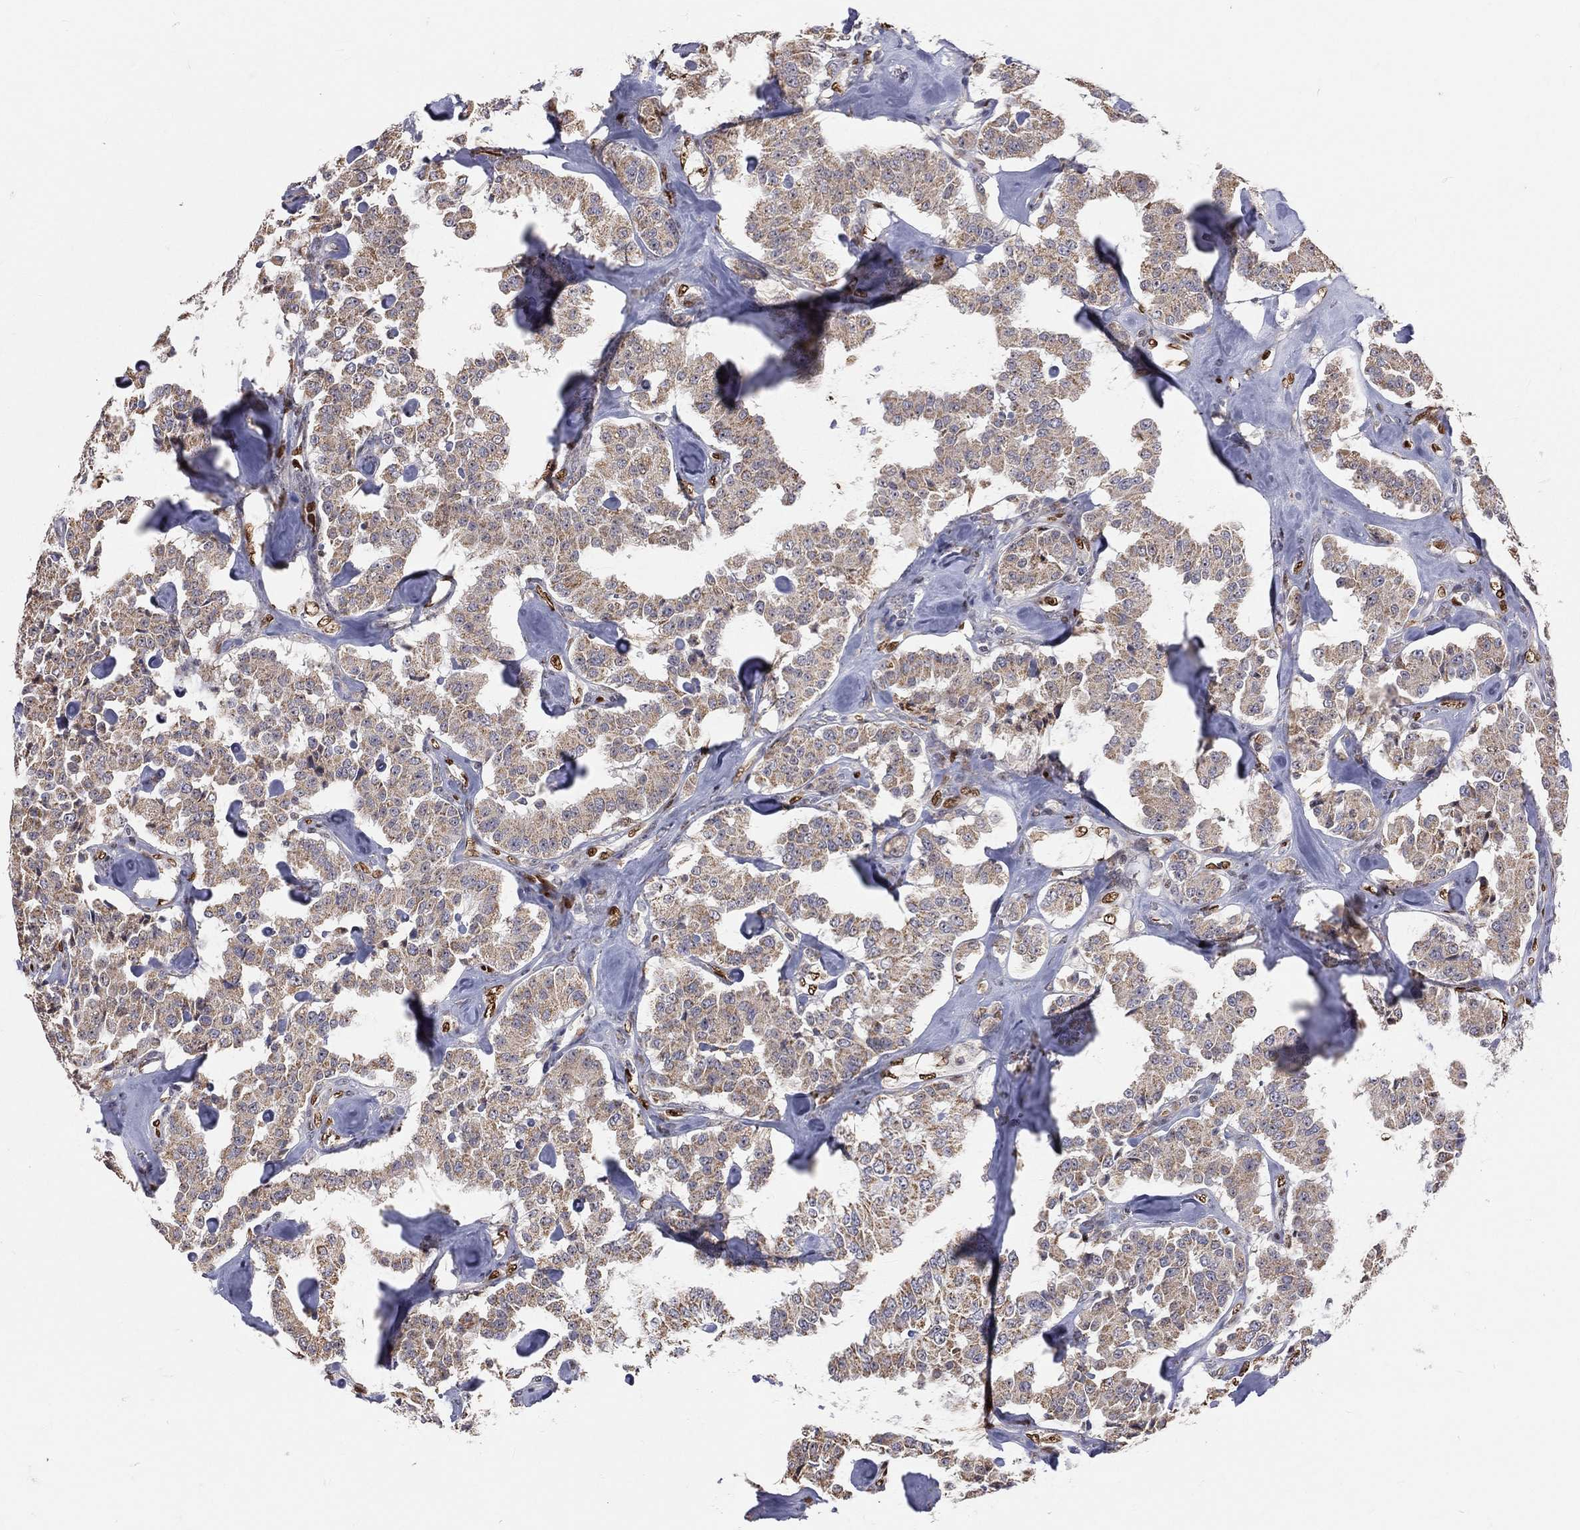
{"staining": {"intensity": "weak", "quantity": ">75%", "location": "cytoplasmic/membranous"}, "tissue": "carcinoid", "cell_type": "Tumor cells", "image_type": "cancer", "snomed": [{"axis": "morphology", "description": "Carcinoid, malignant, NOS"}, {"axis": "topography", "description": "Pancreas"}], "caption": "This image displays immunohistochemistry staining of human carcinoid, with low weak cytoplasmic/membranous staining in about >75% of tumor cells.", "gene": "ZEB1", "patient": {"sex": "male", "age": 41}}